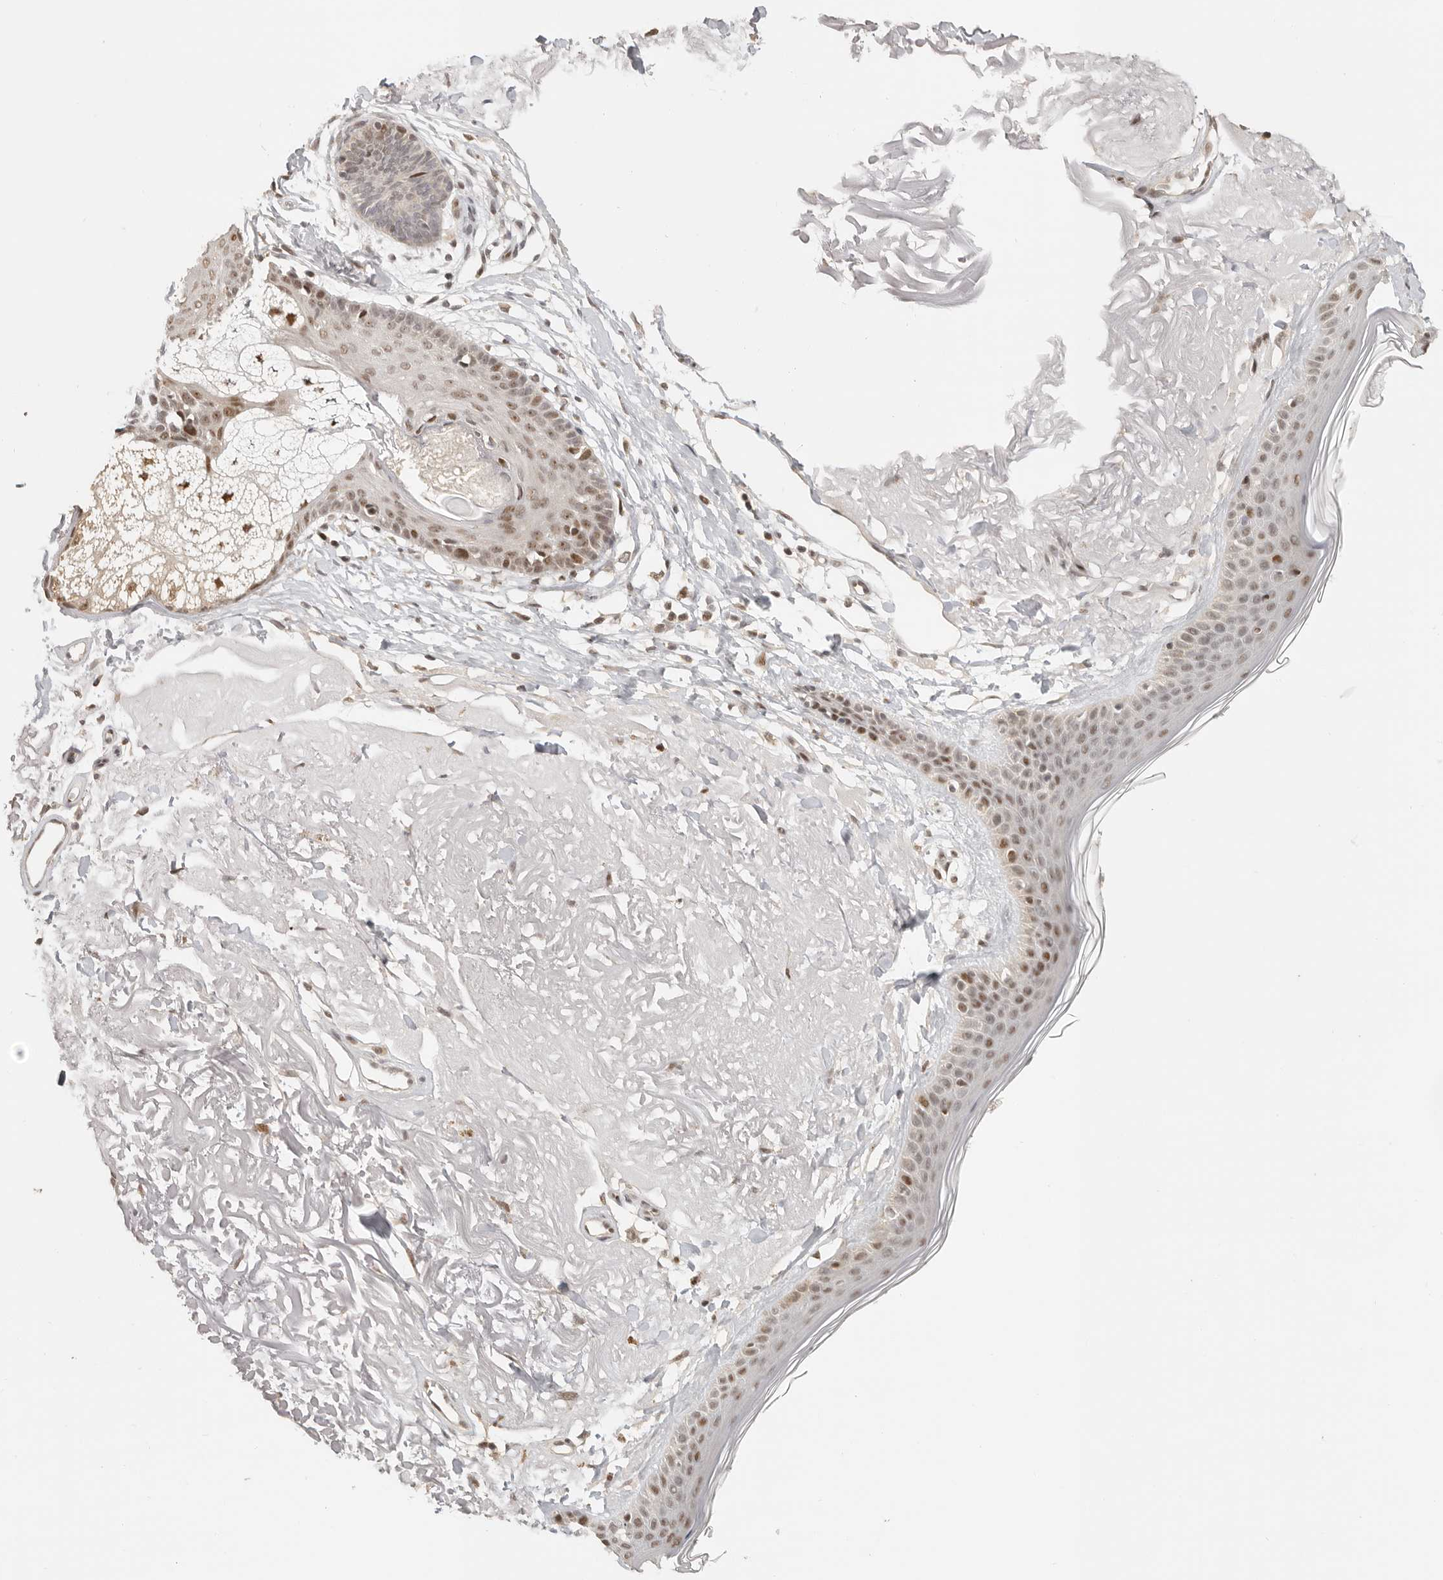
{"staining": {"intensity": "moderate", "quantity": ">75%", "location": "nuclear"}, "tissue": "skin", "cell_type": "Fibroblasts", "image_type": "normal", "snomed": [{"axis": "morphology", "description": "Normal tissue, NOS"}, {"axis": "topography", "description": "Skin"}, {"axis": "topography", "description": "Skeletal muscle"}], "caption": "Immunohistochemistry of unremarkable human skin exhibits medium levels of moderate nuclear expression in approximately >75% of fibroblasts.", "gene": "GPBP1L1", "patient": {"sex": "male", "age": 83}}